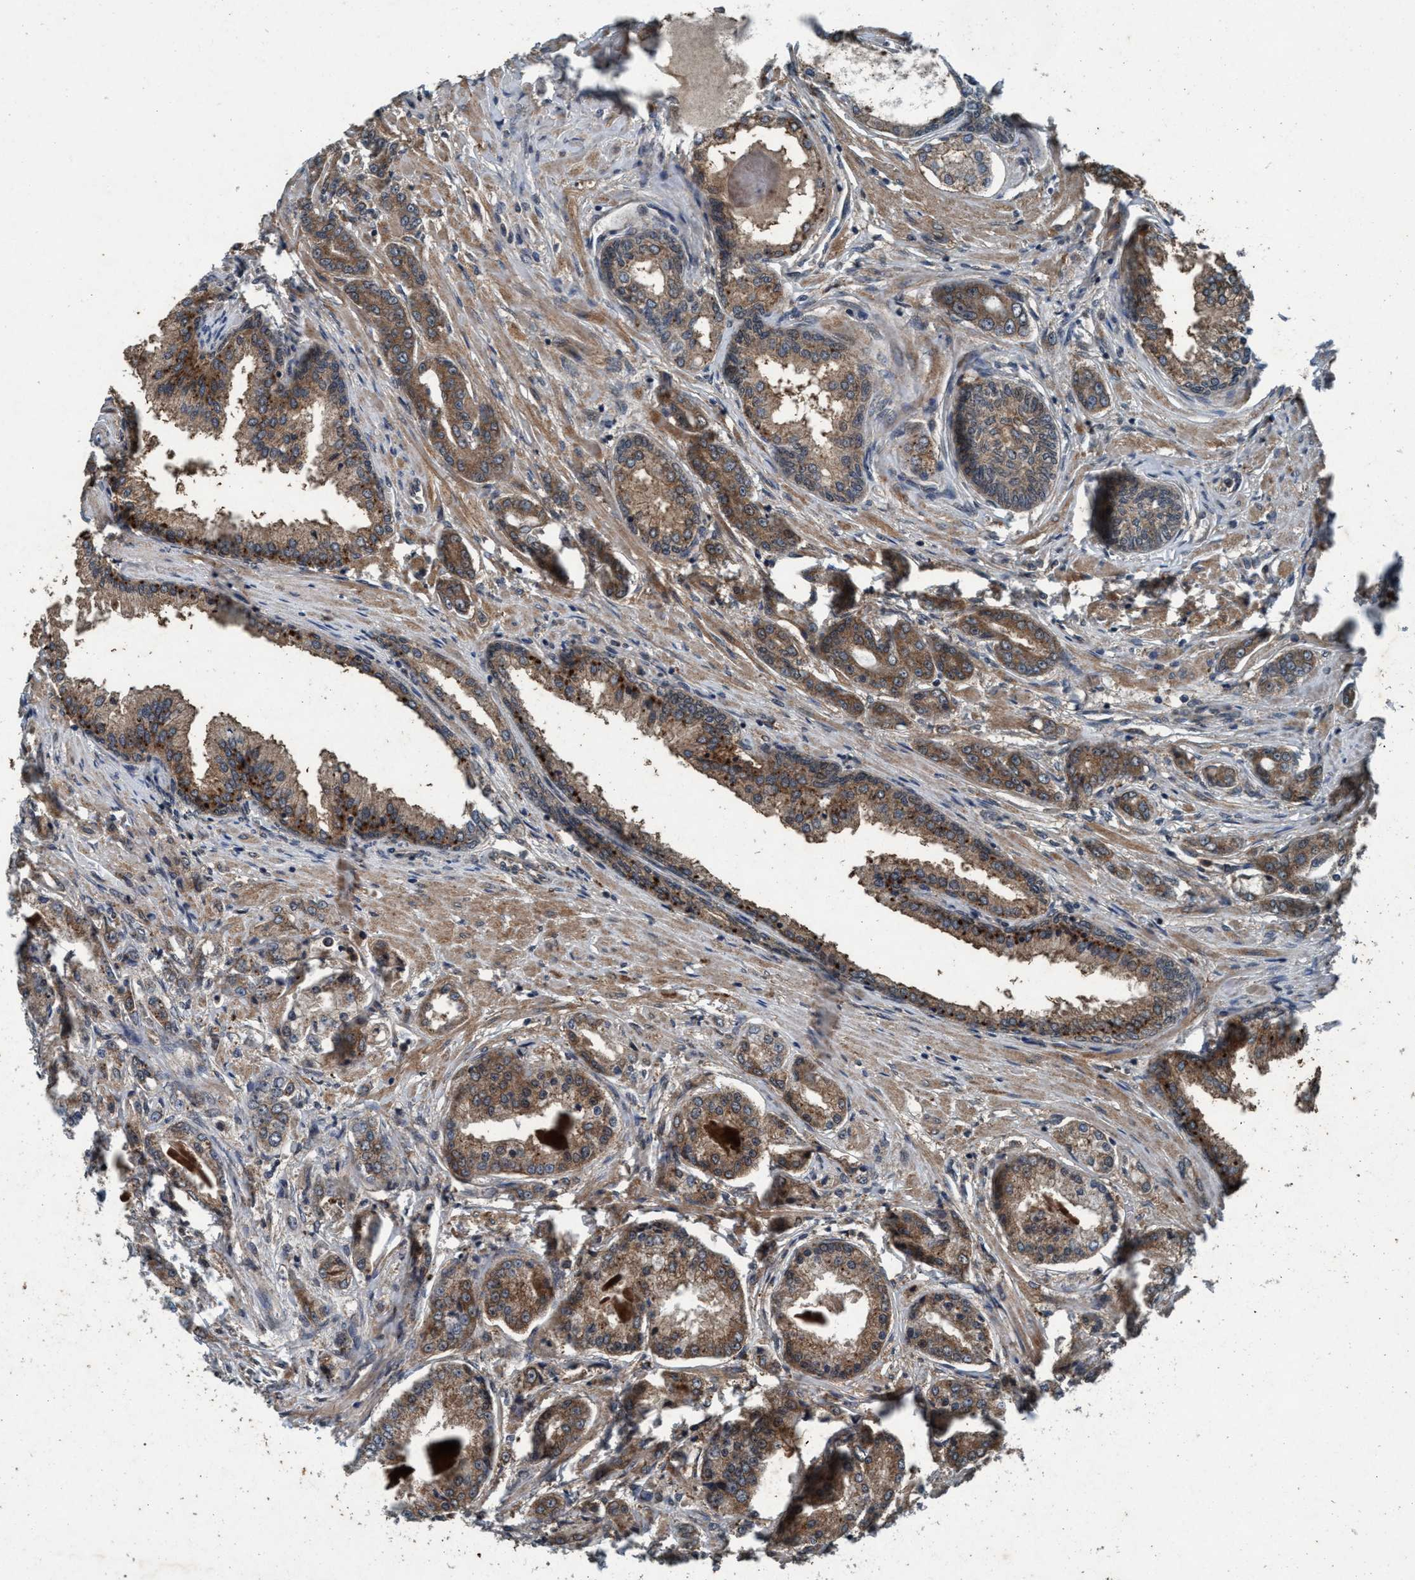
{"staining": {"intensity": "moderate", "quantity": ">75%", "location": "cytoplasmic/membranous"}, "tissue": "prostate cancer", "cell_type": "Tumor cells", "image_type": "cancer", "snomed": [{"axis": "morphology", "description": "Adenocarcinoma, High grade"}, {"axis": "topography", "description": "Prostate"}], "caption": "High-power microscopy captured an IHC image of prostate cancer, revealing moderate cytoplasmic/membranous positivity in approximately >75% of tumor cells.", "gene": "AKT1S1", "patient": {"sex": "male", "age": 59}}